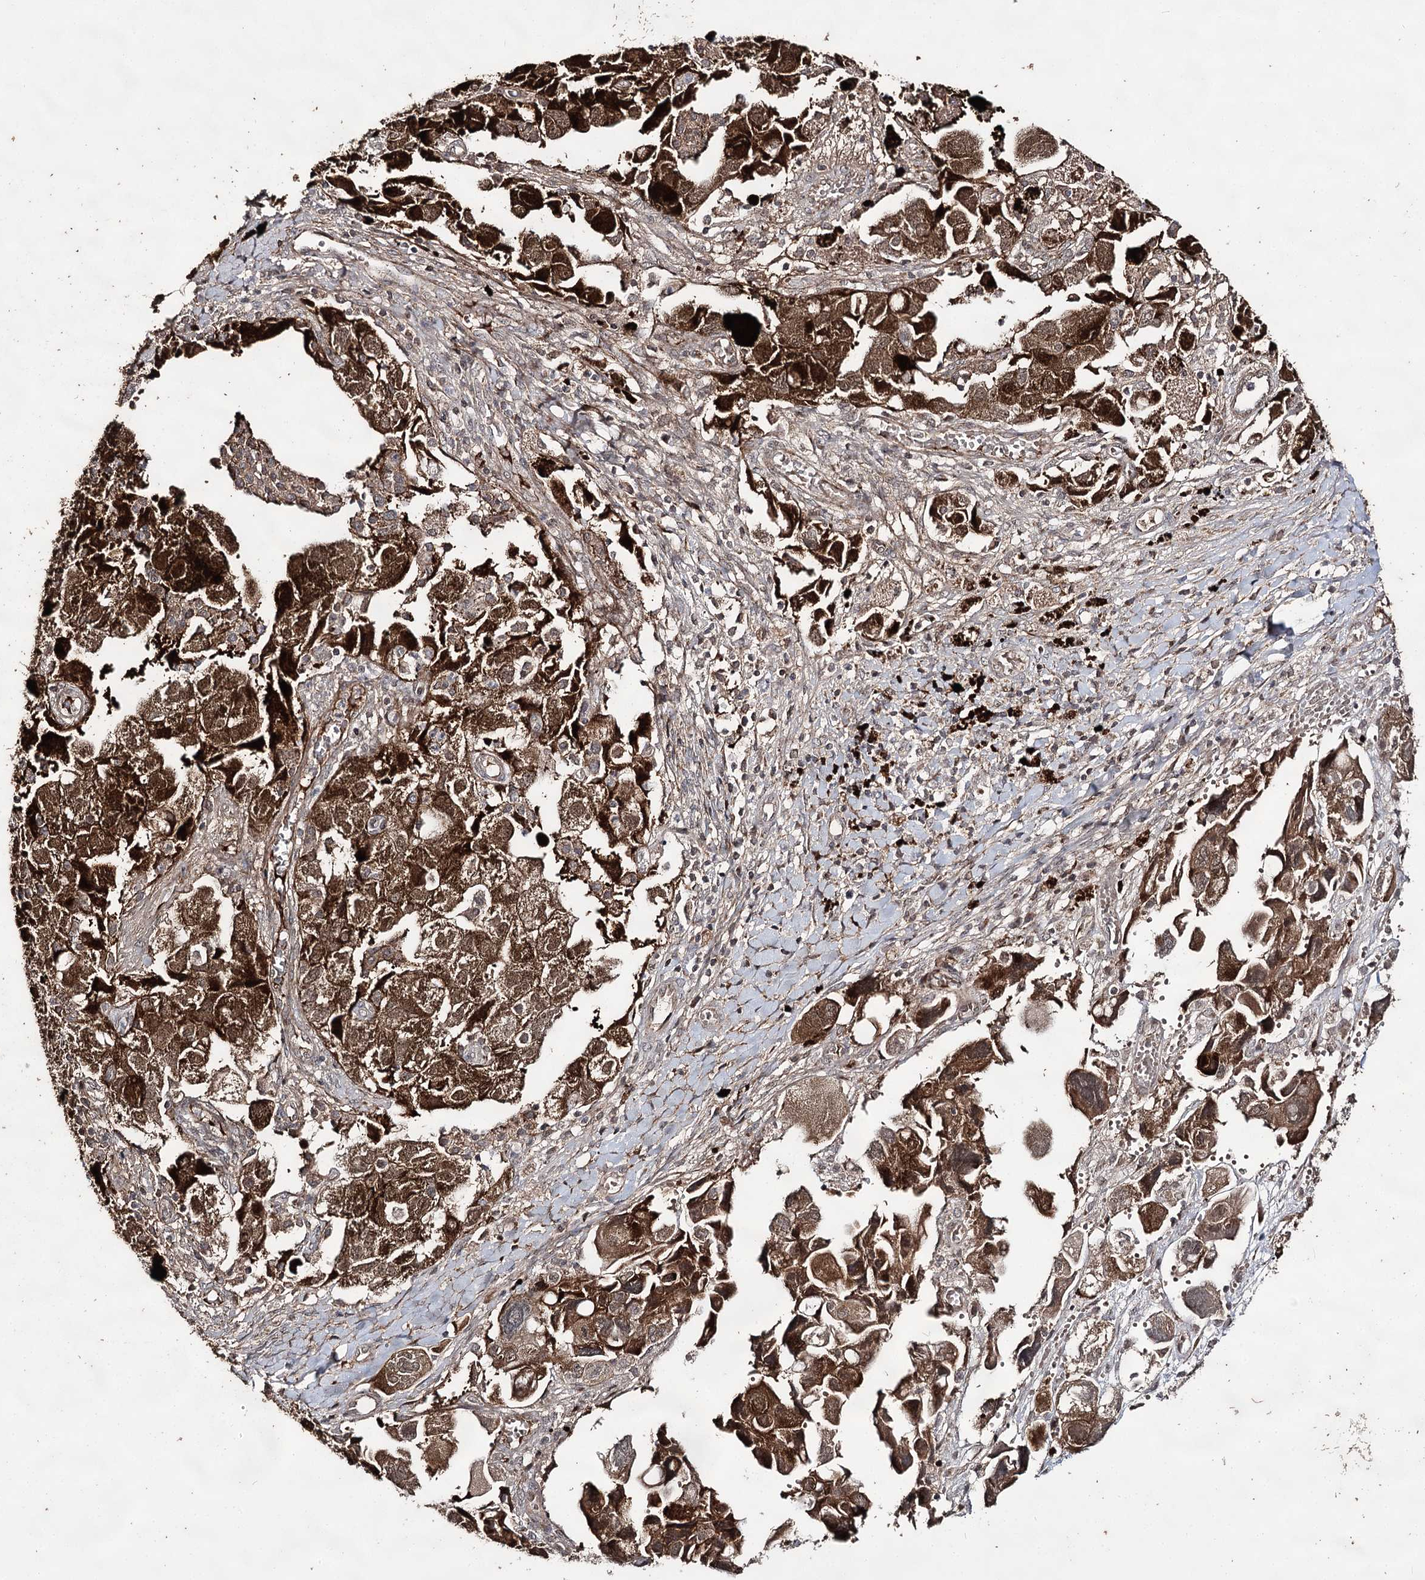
{"staining": {"intensity": "strong", "quantity": "25%-75%", "location": "cytoplasmic/membranous,nuclear"}, "tissue": "ovarian cancer", "cell_type": "Tumor cells", "image_type": "cancer", "snomed": [{"axis": "morphology", "description": "Carcinoma, NOS"}, {"axis": "morphology", "description": "Cystadenocarcinoma, serous, NOS"}, {"axis": "topography", "description": "Ovary"}], "caption": "This micrograph demonstrates immunohistochemistry (IHC) staining of human ovarian cancer (carcinoma), with high strong cytoplasmic/membranous and nuclear positivity in approximately 25%-75% of tumor cells.", "gene": "ACTR6", "patient": {"sex": "female", "age": 69}}